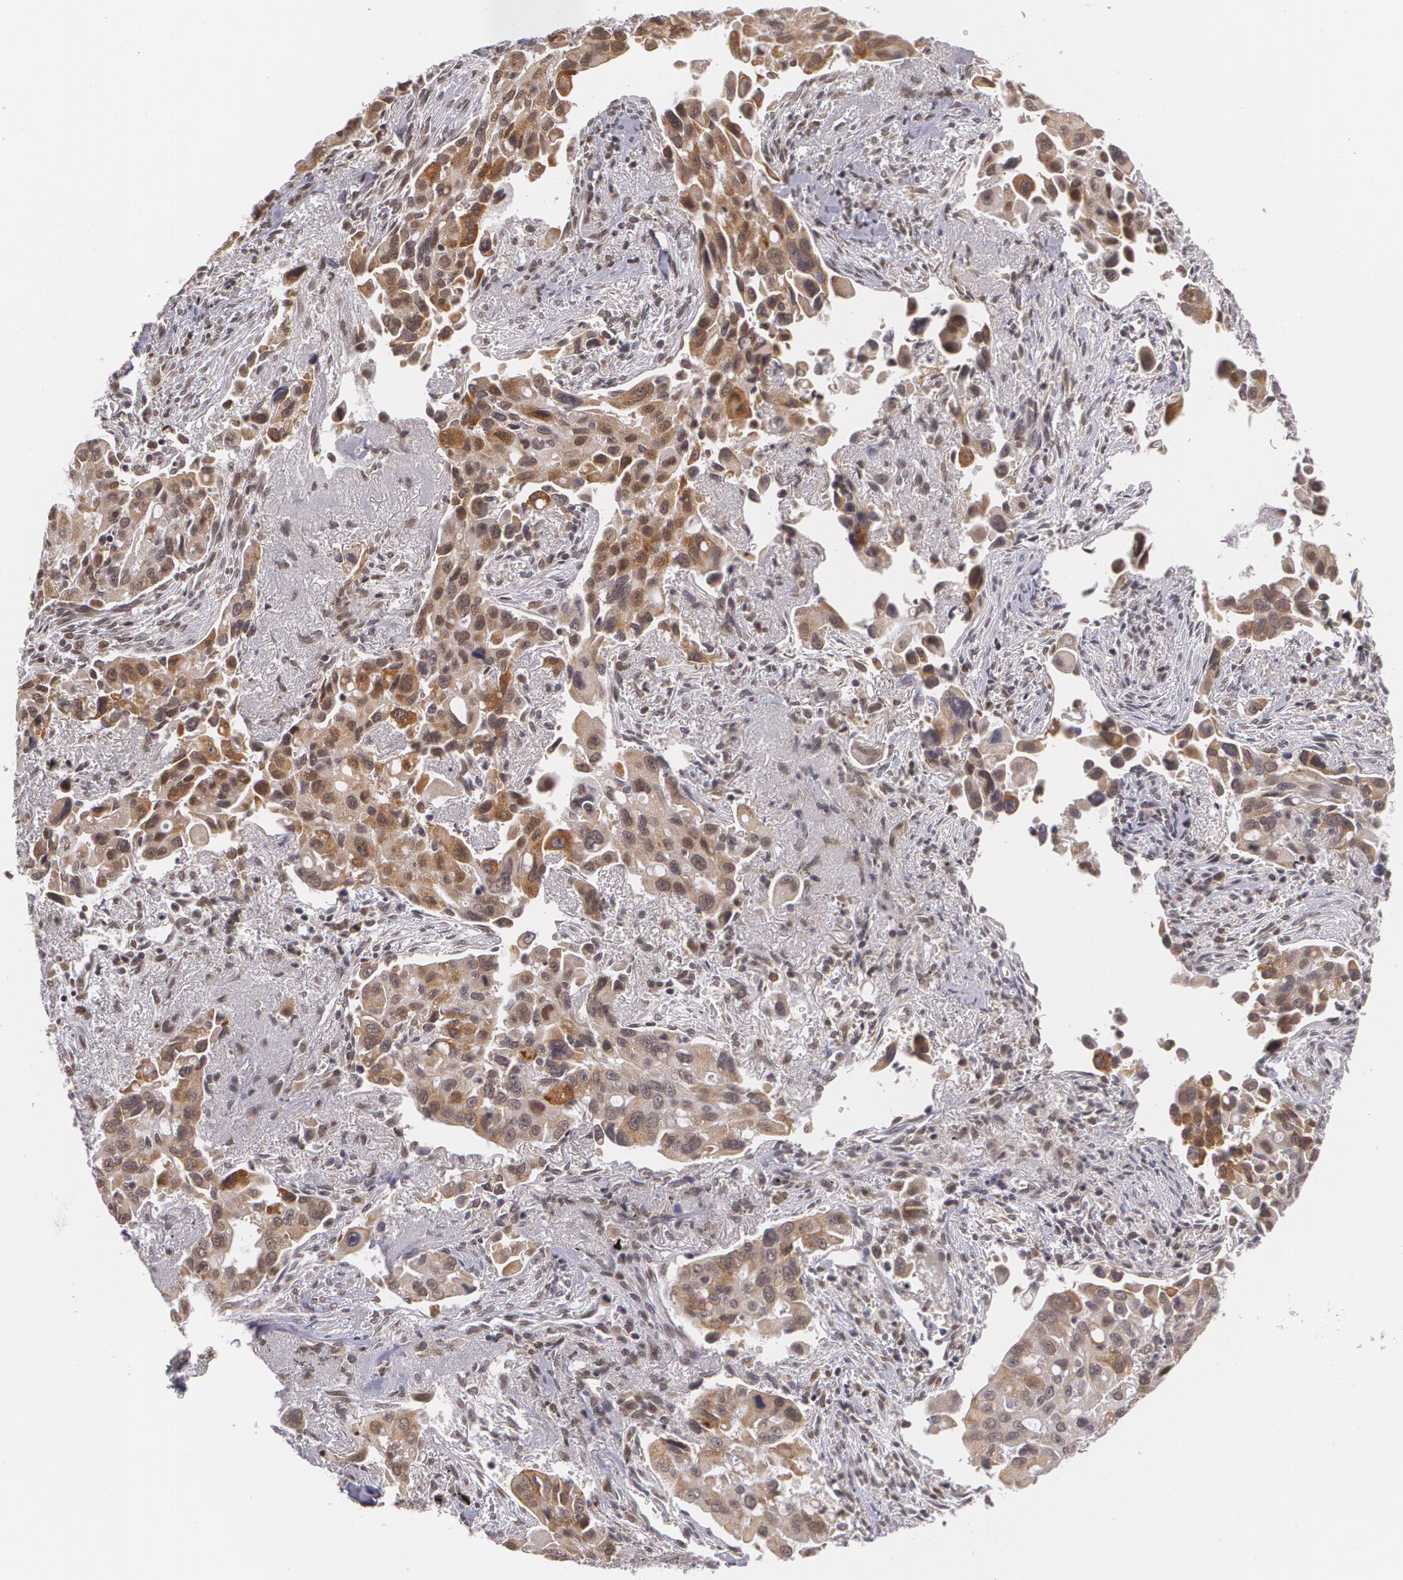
{"staining": {"intensity": "moderate", "quantity": "25%-75%", "location": "cytoplasmic/membranous"}, "tissue": "lung cancer", "cell_type": "Tumor cells", "image_type": "cancer", "snomed": [{"axis": "morphology", "description": "Adenocarcinoma, NOS"}, {"axis": "topography", "description": "Lung"}], "caption": "Lung cancer (adenocarcinoma) stained with a brown dye shows moderate cytoplasmic/membranous positive staining in approximately 25%-75% of tumor cells.", "gene": "ALX1", "patient": {"sex": "male", "age": 68}}